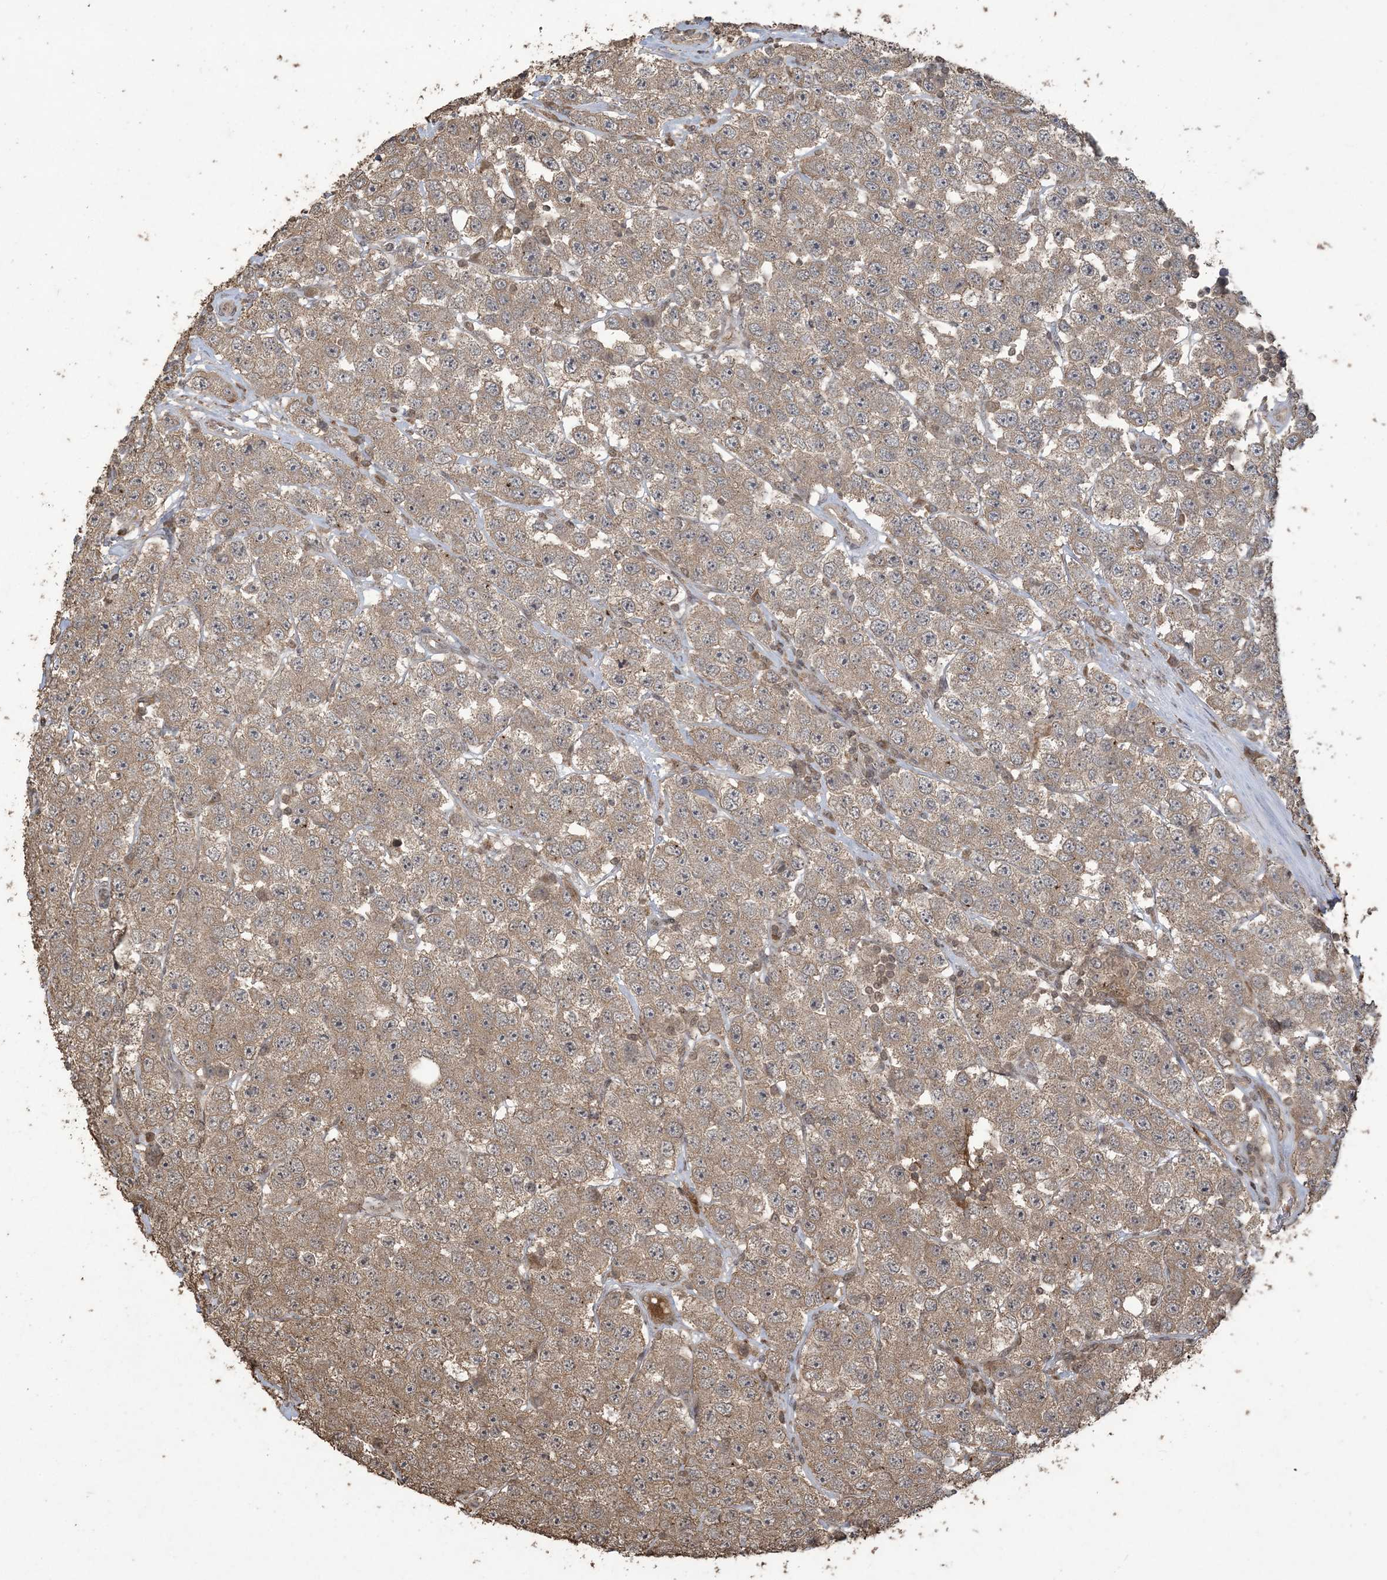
{"staining": {"intensity": "moderate", "quantity": ">75%", "location": "cytoplasmic/membranous"}, "tissue": "testis cancer", "cell_type": "Tumor cells", "image_type": "cancer", "snomed": [{"axis": "morphology", "description": "Seminoma, NOS"}, {"axis": "topography", "description": "Testis"}], "caption": "This histopathology image demonstrates immunohistochemistry (IHC) staining of testis cancer (seminoma), with medium moderate cytoplasmic/membranous positivity in approximately >75% of tumor cells.", "gene": "EFCAB8", "patient": {"sex": "male", "age": 28}}